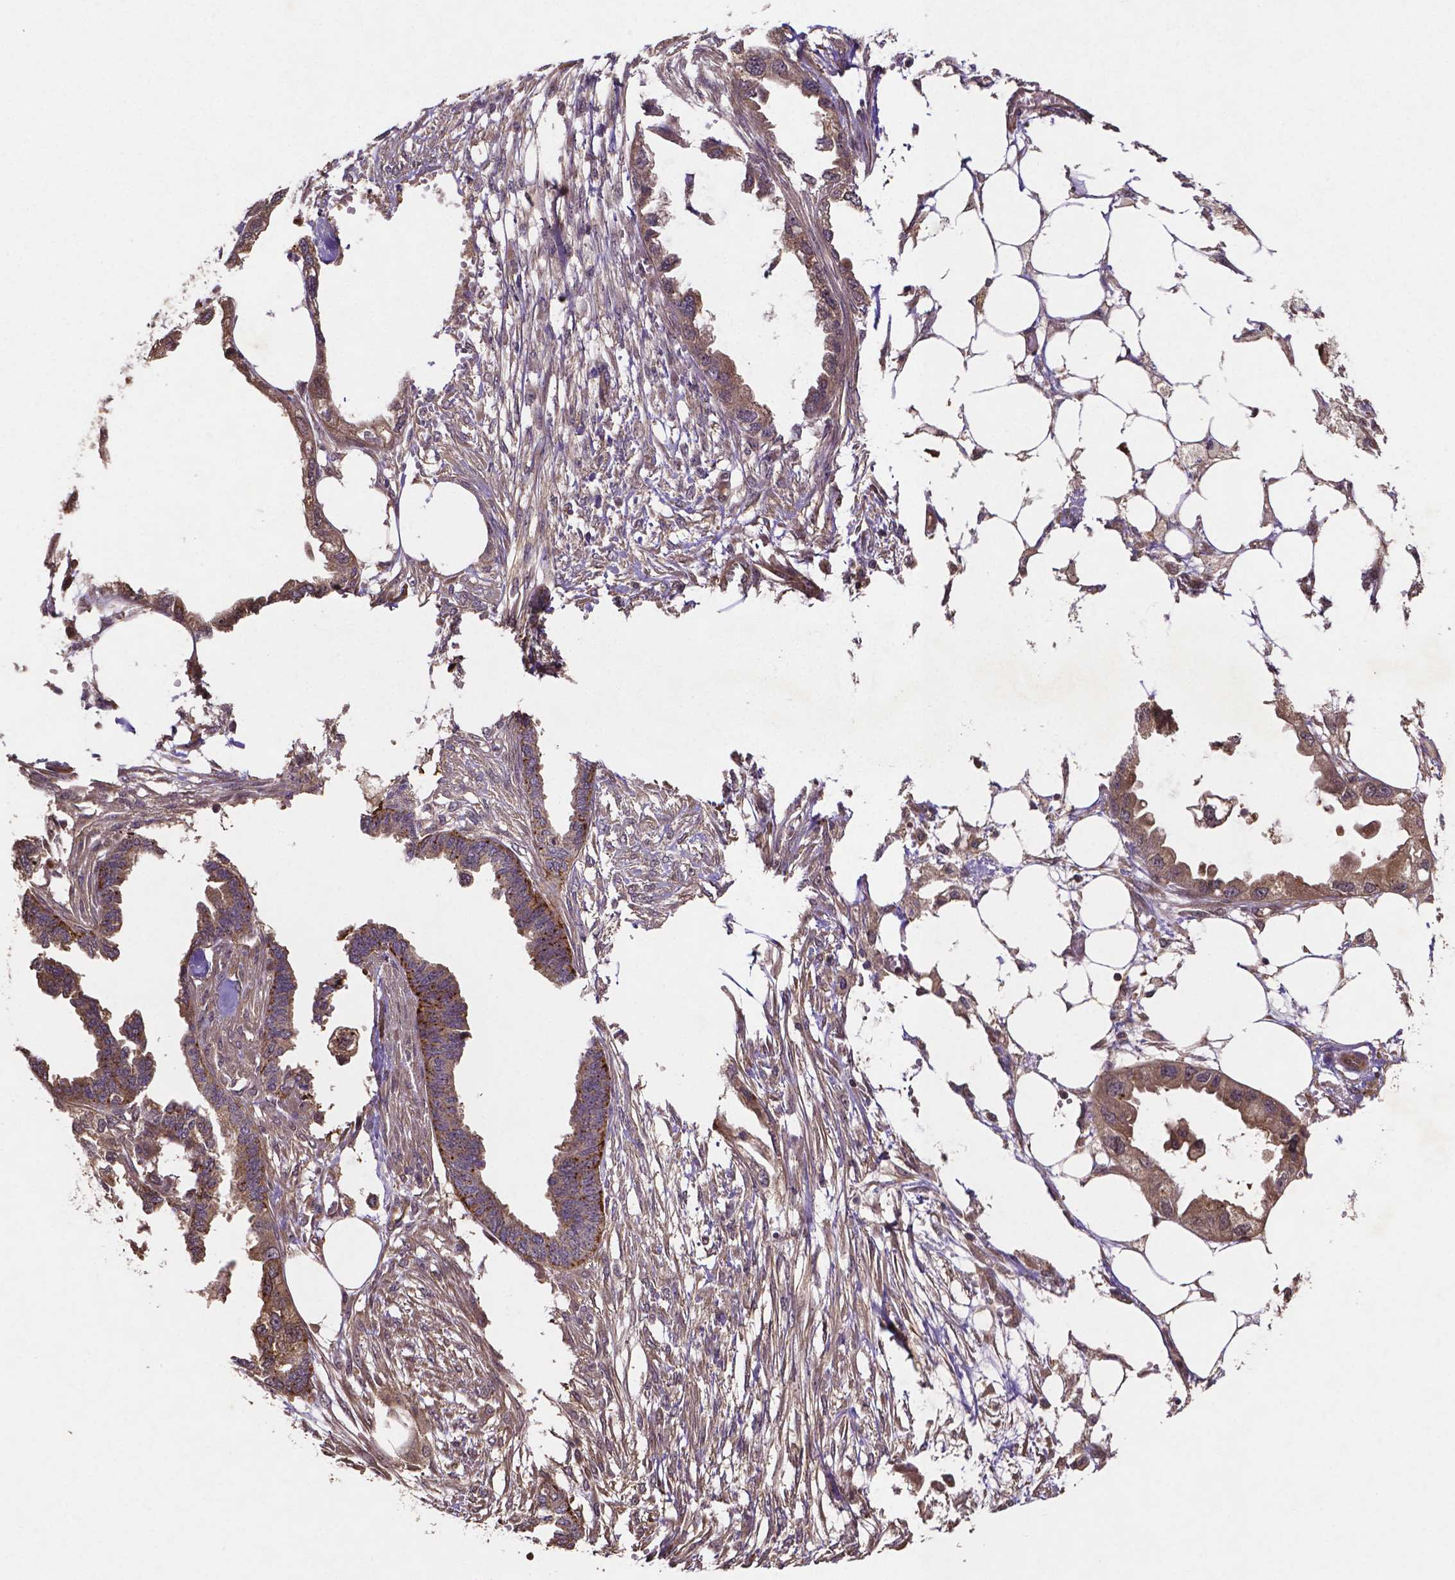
{"staining": {"intensity": "moderate", "quantity": ">75%", "location": "cytoplasmic/membranous"}, "tissue": "endometrial cancer", "cell_type": "Tumor cells", "image_type": "cancer", "snomed": [{"axis": "morphology", "description": "Adenocarcinoma, NOS"}, {"axis": "morphology", "description": "Adenocarcinoma, metastatic, NOS"}, {"axis": "topography", "description": "Adipose tissue"}, {"axis": "topography", "description": "Endometrium"}], "caption": "Protein expression analysis of human endometrial cancer reveals moderate cytoplasmic/membranous staining in approximately >75% of tumor cells. The protein is stained brown, and the nuclei are stained in blue (DAB IHC with brightfield microscopy, high magnification).", "gene": "RNF123", "patient": {"sex": "female", "age": 67}}